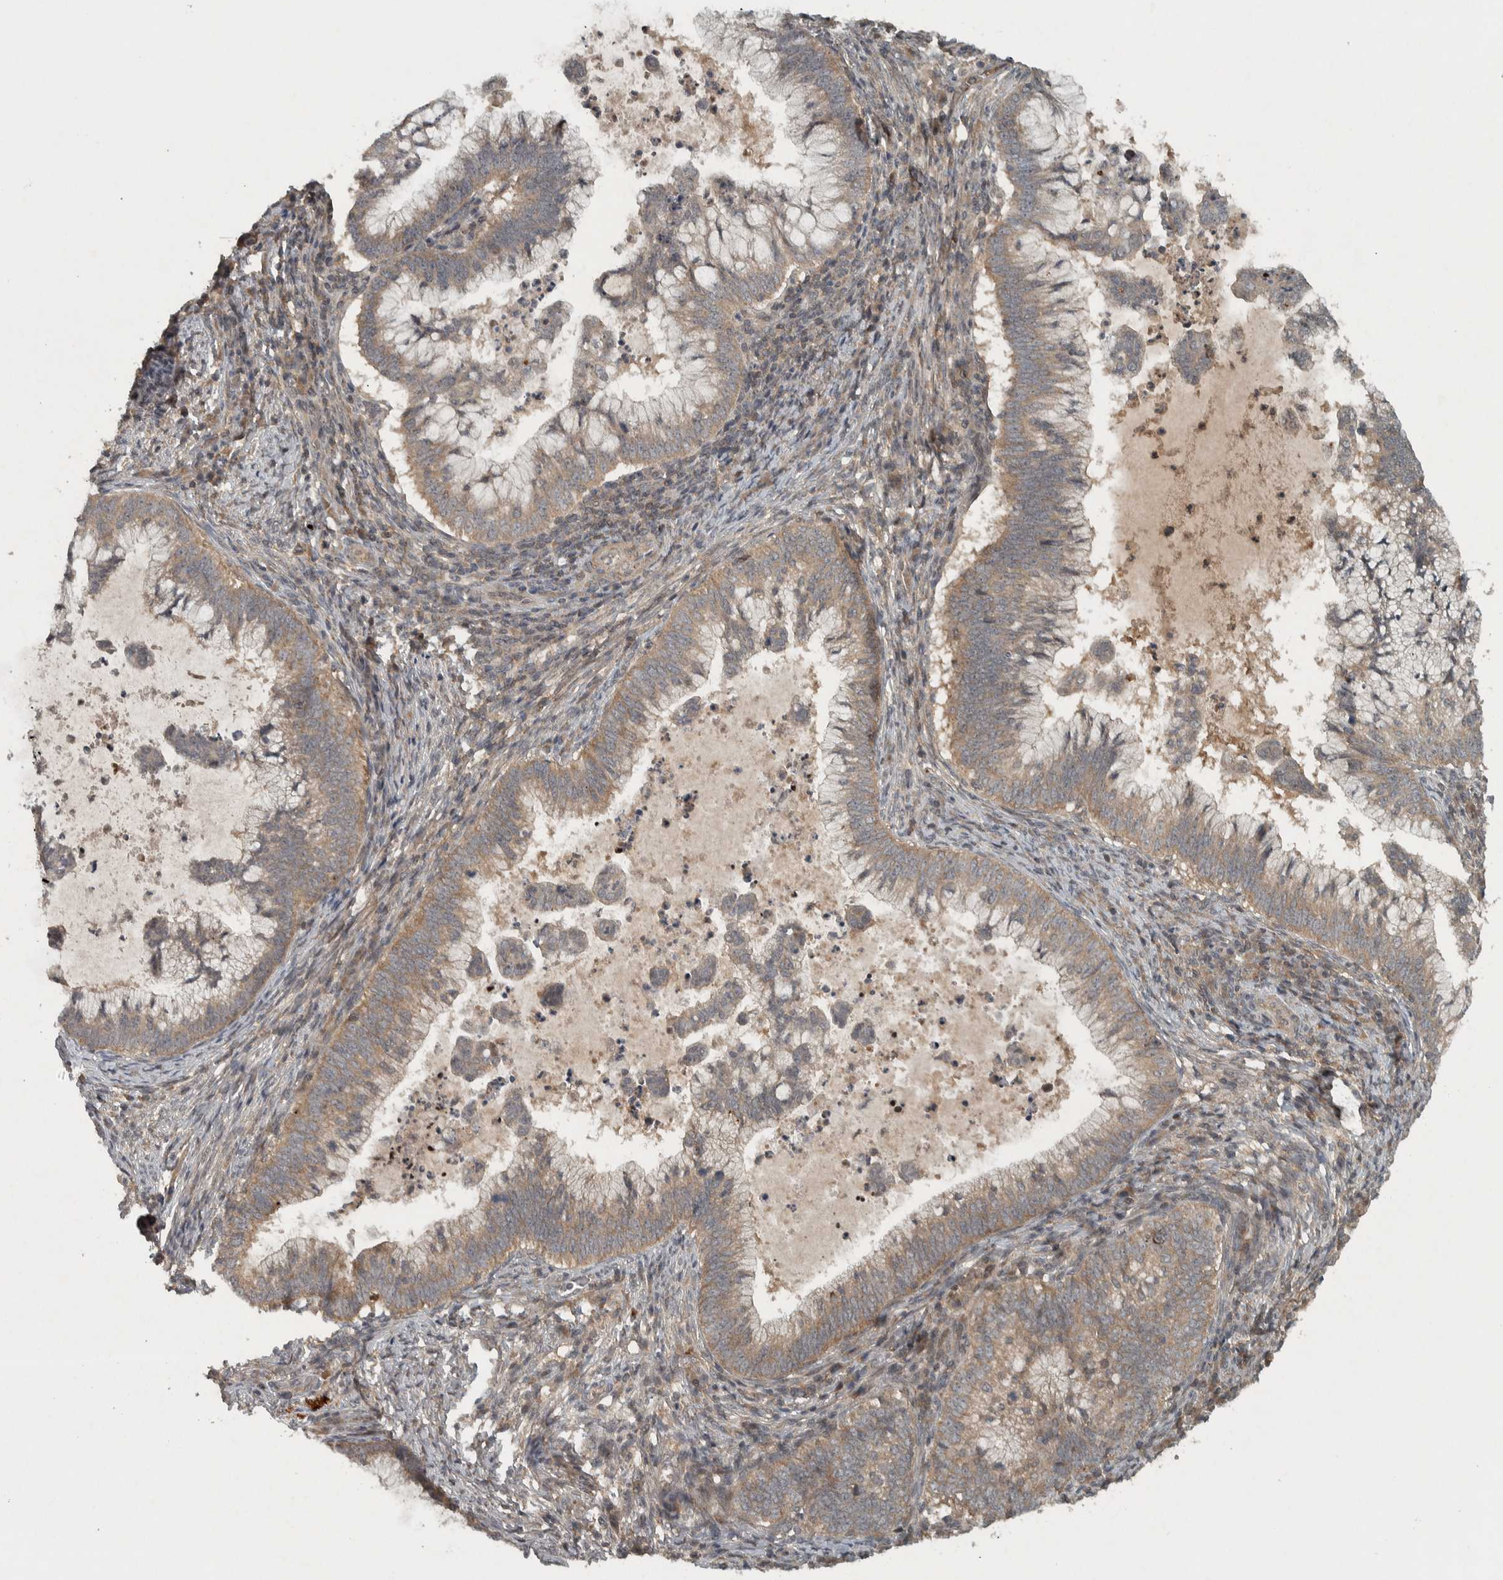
{"staining": {"intensity": "moderate", "quantity": ">75%", "location": "cytoplasmic/membranous"}, "tissue": "cervical cancer", "cell_type": "Tumor cells", "image_type": "cancer", "snomed": [{"axis": "morphology", "description": "Adenocarcinoma, NOS"}, {"axis": "topography", "description": "Cervix"}], "caption": "Protein expression analysis of cervical cancer (adenocarcinoma) demonstrates moderate cytoplasmic/membranous staining in about >75% of tumor cells.", "gene": "KIFAP3", "patient": {"sex": "female", "age": 36}}